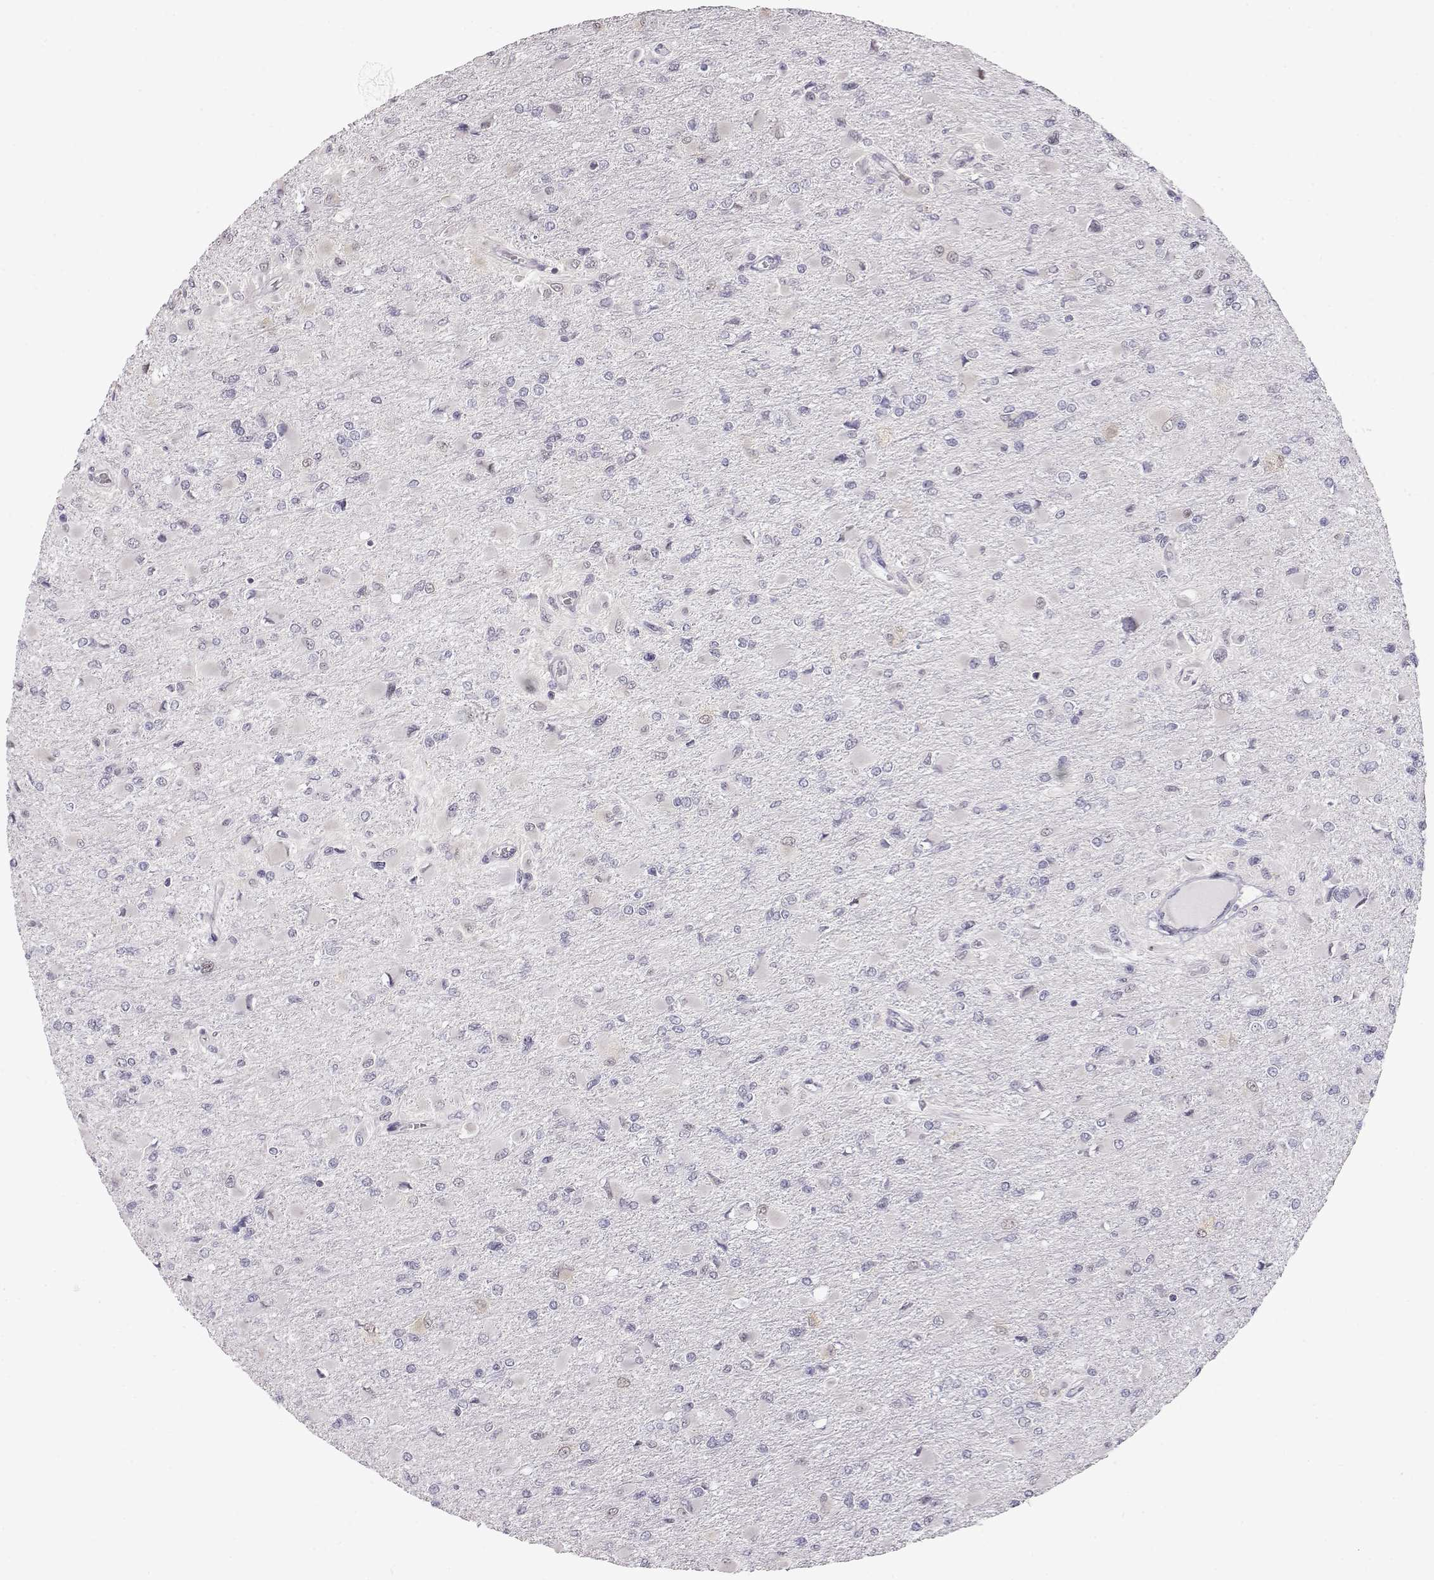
{"staining": {"intensity": "negative", "quantity": "none", "location": "none"}, "tissue": "glioma", "cell_type": "Tumor cells", "image_type": "cancer", "snomed": [{"axis": "morphology", "description": "Glioma, malignant, High grade"}, {"axis": "topography", "description": "Cerebral cortex"}], "caption": "This is an immunohistochemistry micrograph of human glioma. There is no staining in tumor cells.", "gene": "TEPP", "patient": {"sex": "female", "age": 36}}